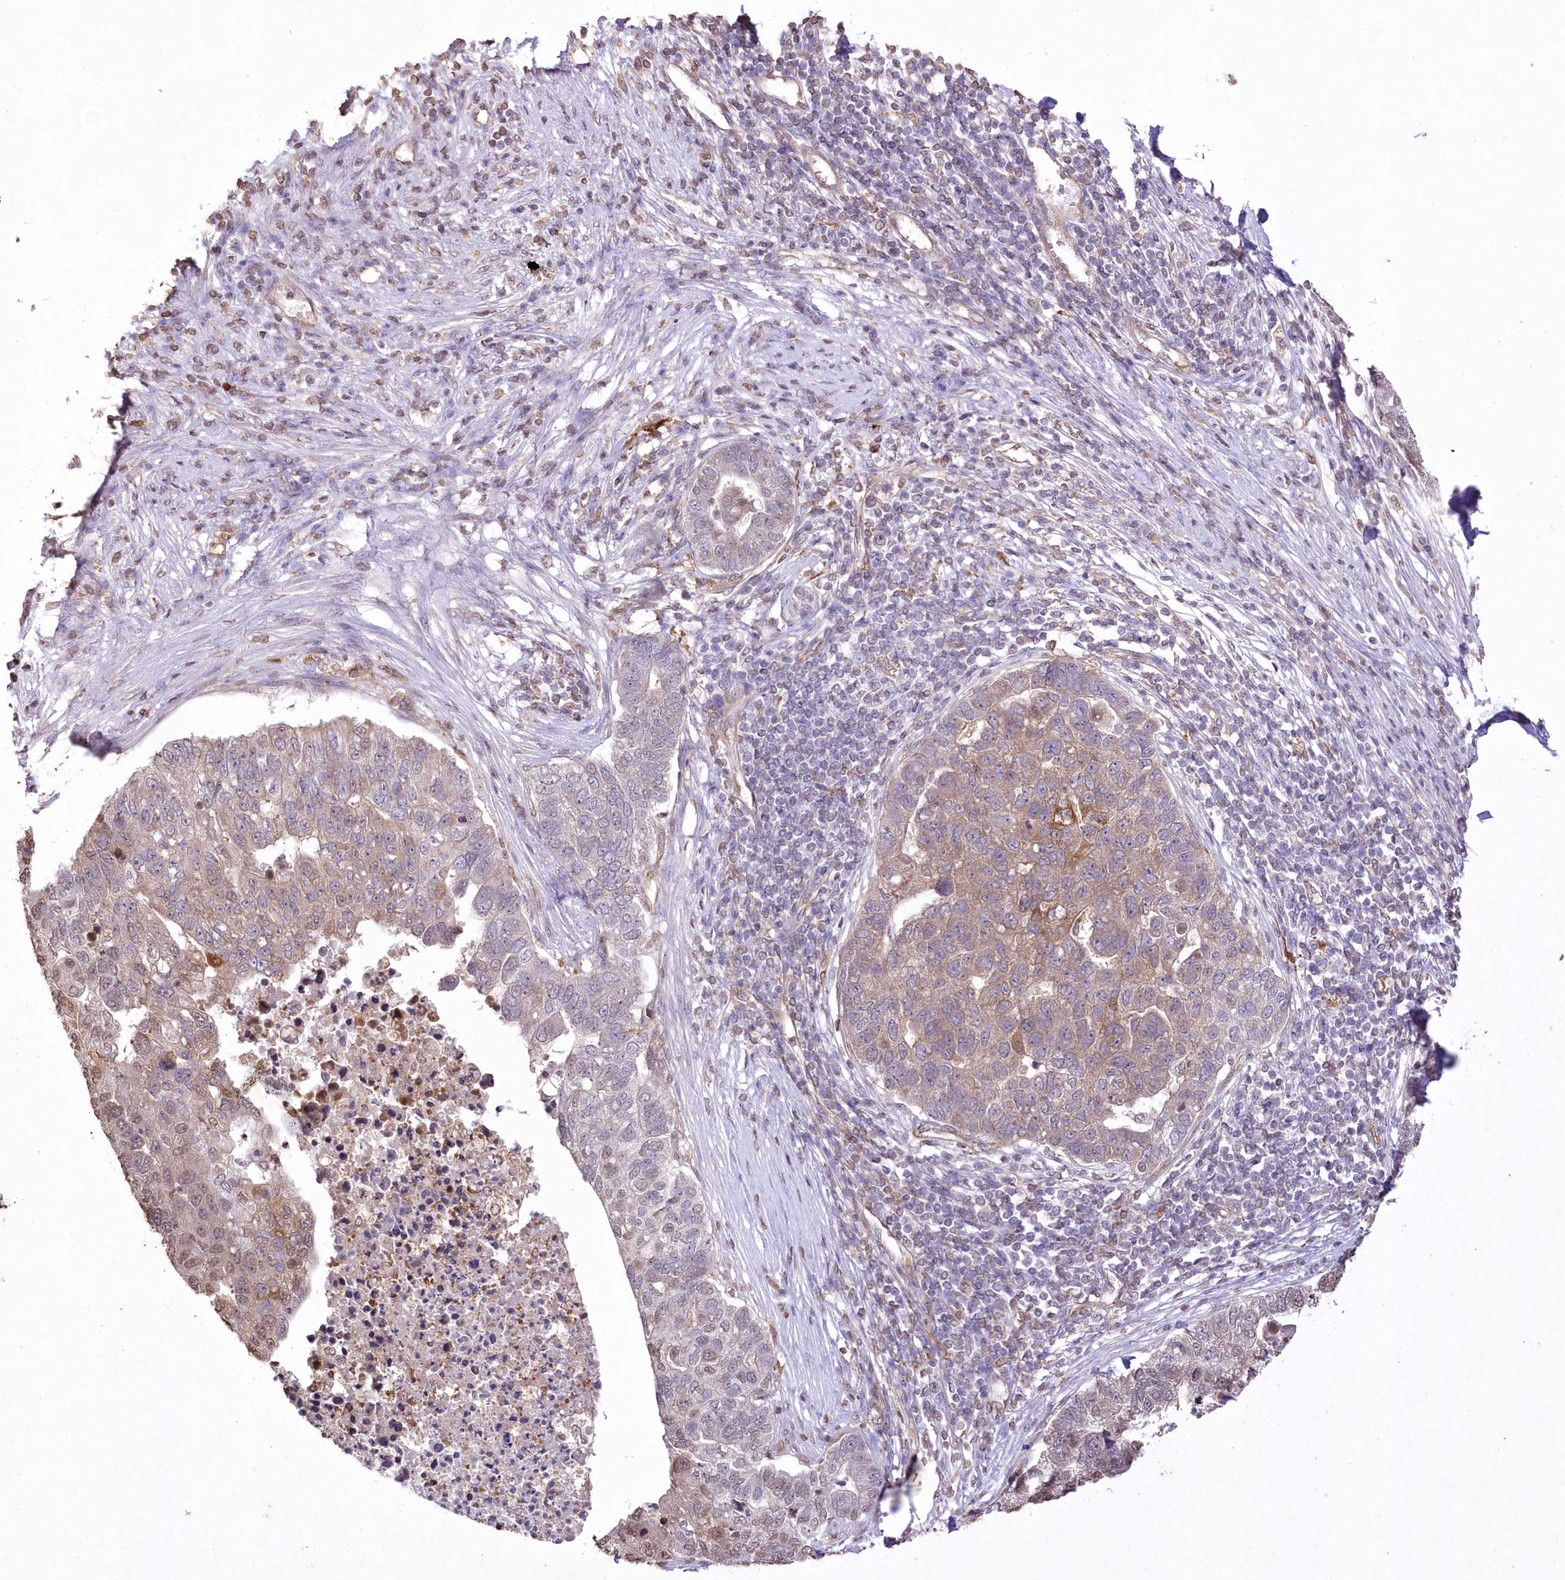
{"staining": {"intensity": "weak", "quantity": "25%-75%", "location": "cytoplasmic/membranous,nuclear"}, "tissue": "pancreatic cancer", "cell_type": "Tumor cells", "image_type": "cancer", "snomed": [{"axis": "morphology", "description": "Adenocarcinoma, NOS"}, {"axis": "topography", "description": "Pancreas"}], "caption": "Weak cytoplasmic/membranous and nuclear protein positivity is present in about 25%-75% of tumor cells in pancreatic adenocarcinoma.", "gene": "FCHO2", "patient": {"sex": "female", "age": 61}}